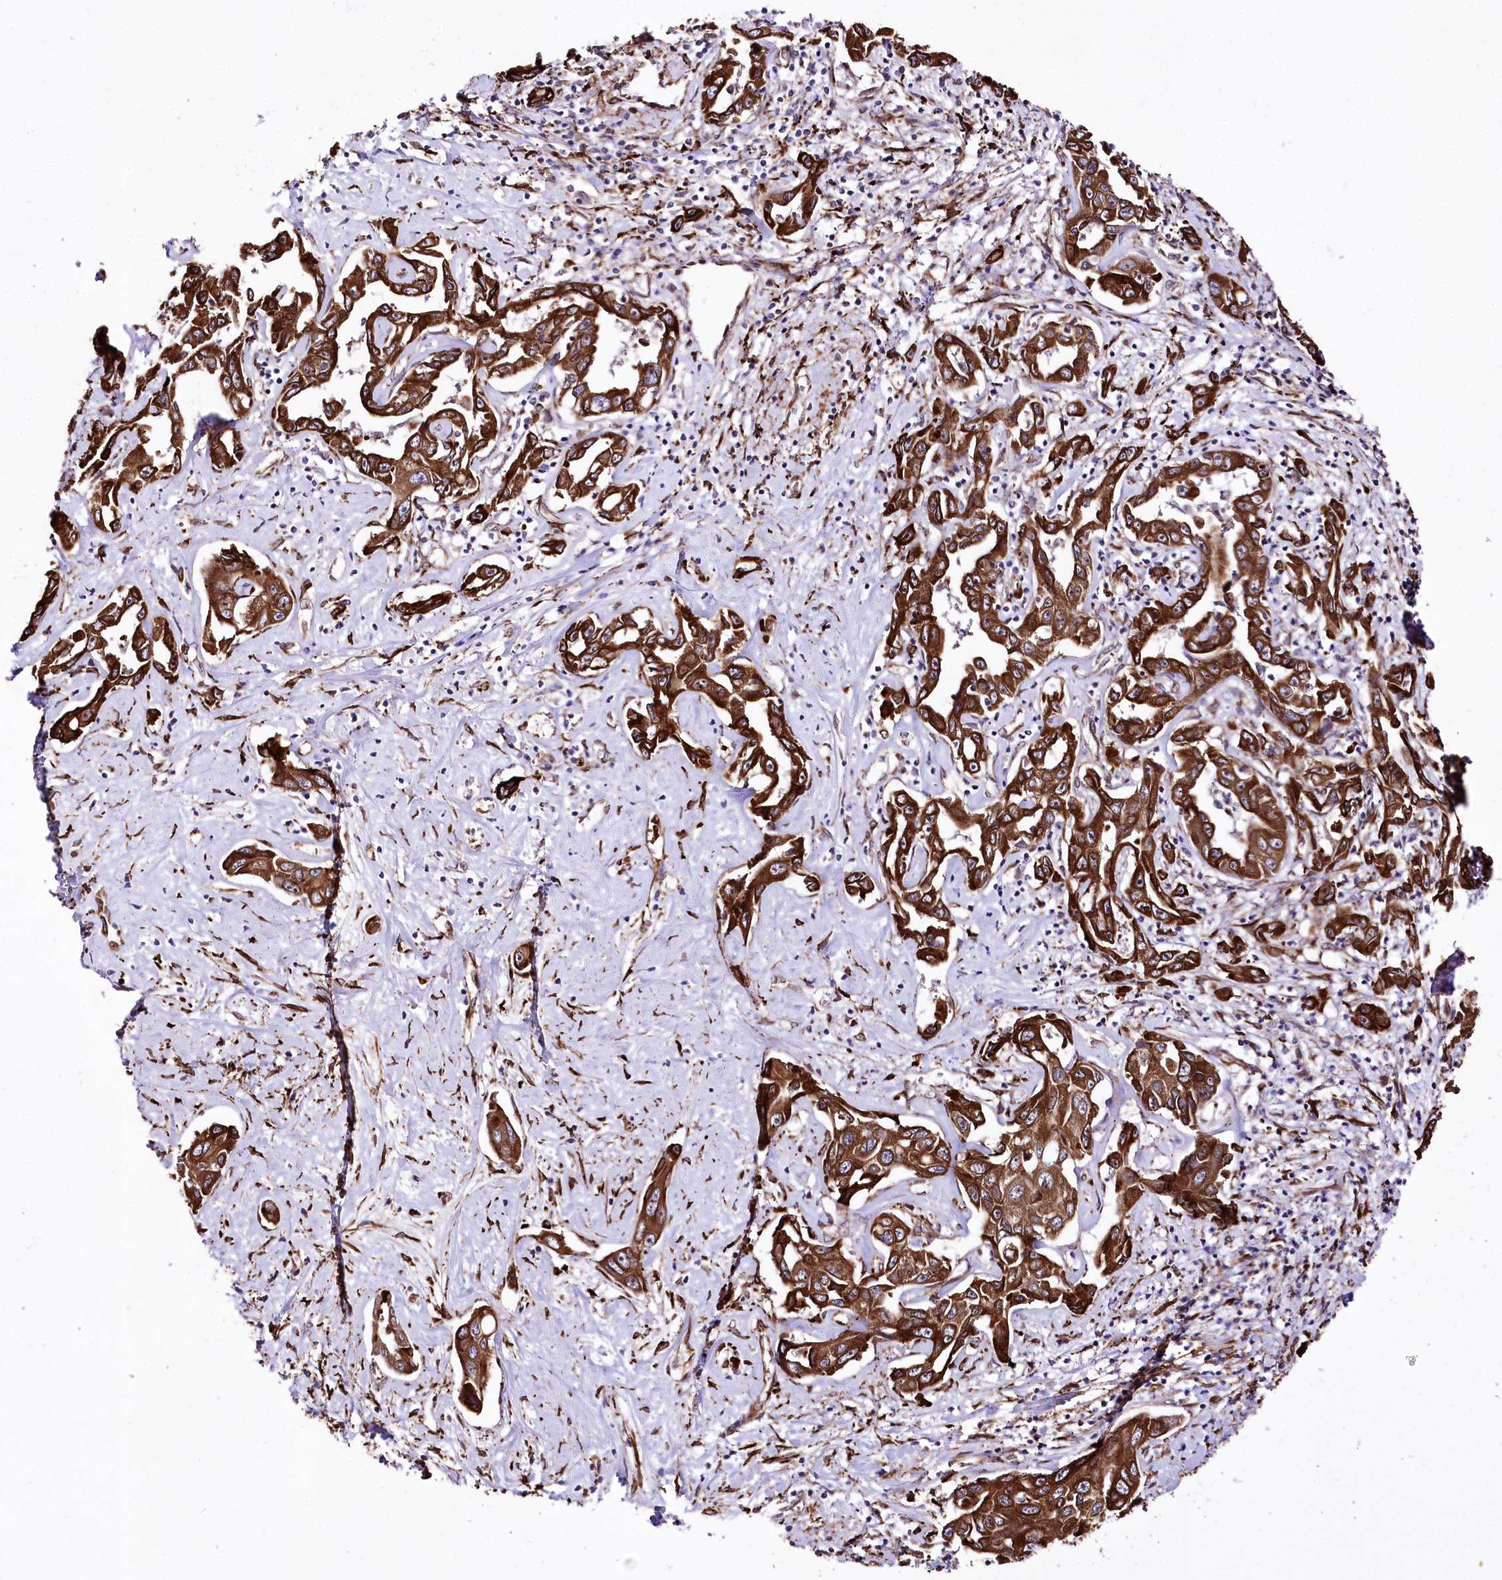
{"staining": {"intensity": "strong", "quantity": ">75%", "location": "cytoplasmic/membranous"}, "tissue": "liver cancer", "cell_type": "Tumor cells", "image_type": "cancer", "snomed": [{"axis": "morphology", "description": "Cholangiocarcinoma"}, {"axis": "topography", "description": "Liver"}], "caption": "Immunohistochemistry (IHC) of human liver cancer shows high levels of strong cytoplasmic/membranous staining in about >75% of tumor cells. The staining is performed using DAB (3,3'-diaminobenzidine) brown chromogen to label protein expression. The nuclei are counter-stained blue using hematoxylin.", "gene": "WWC1", "patient": {"sex": "male", "age": 59}}